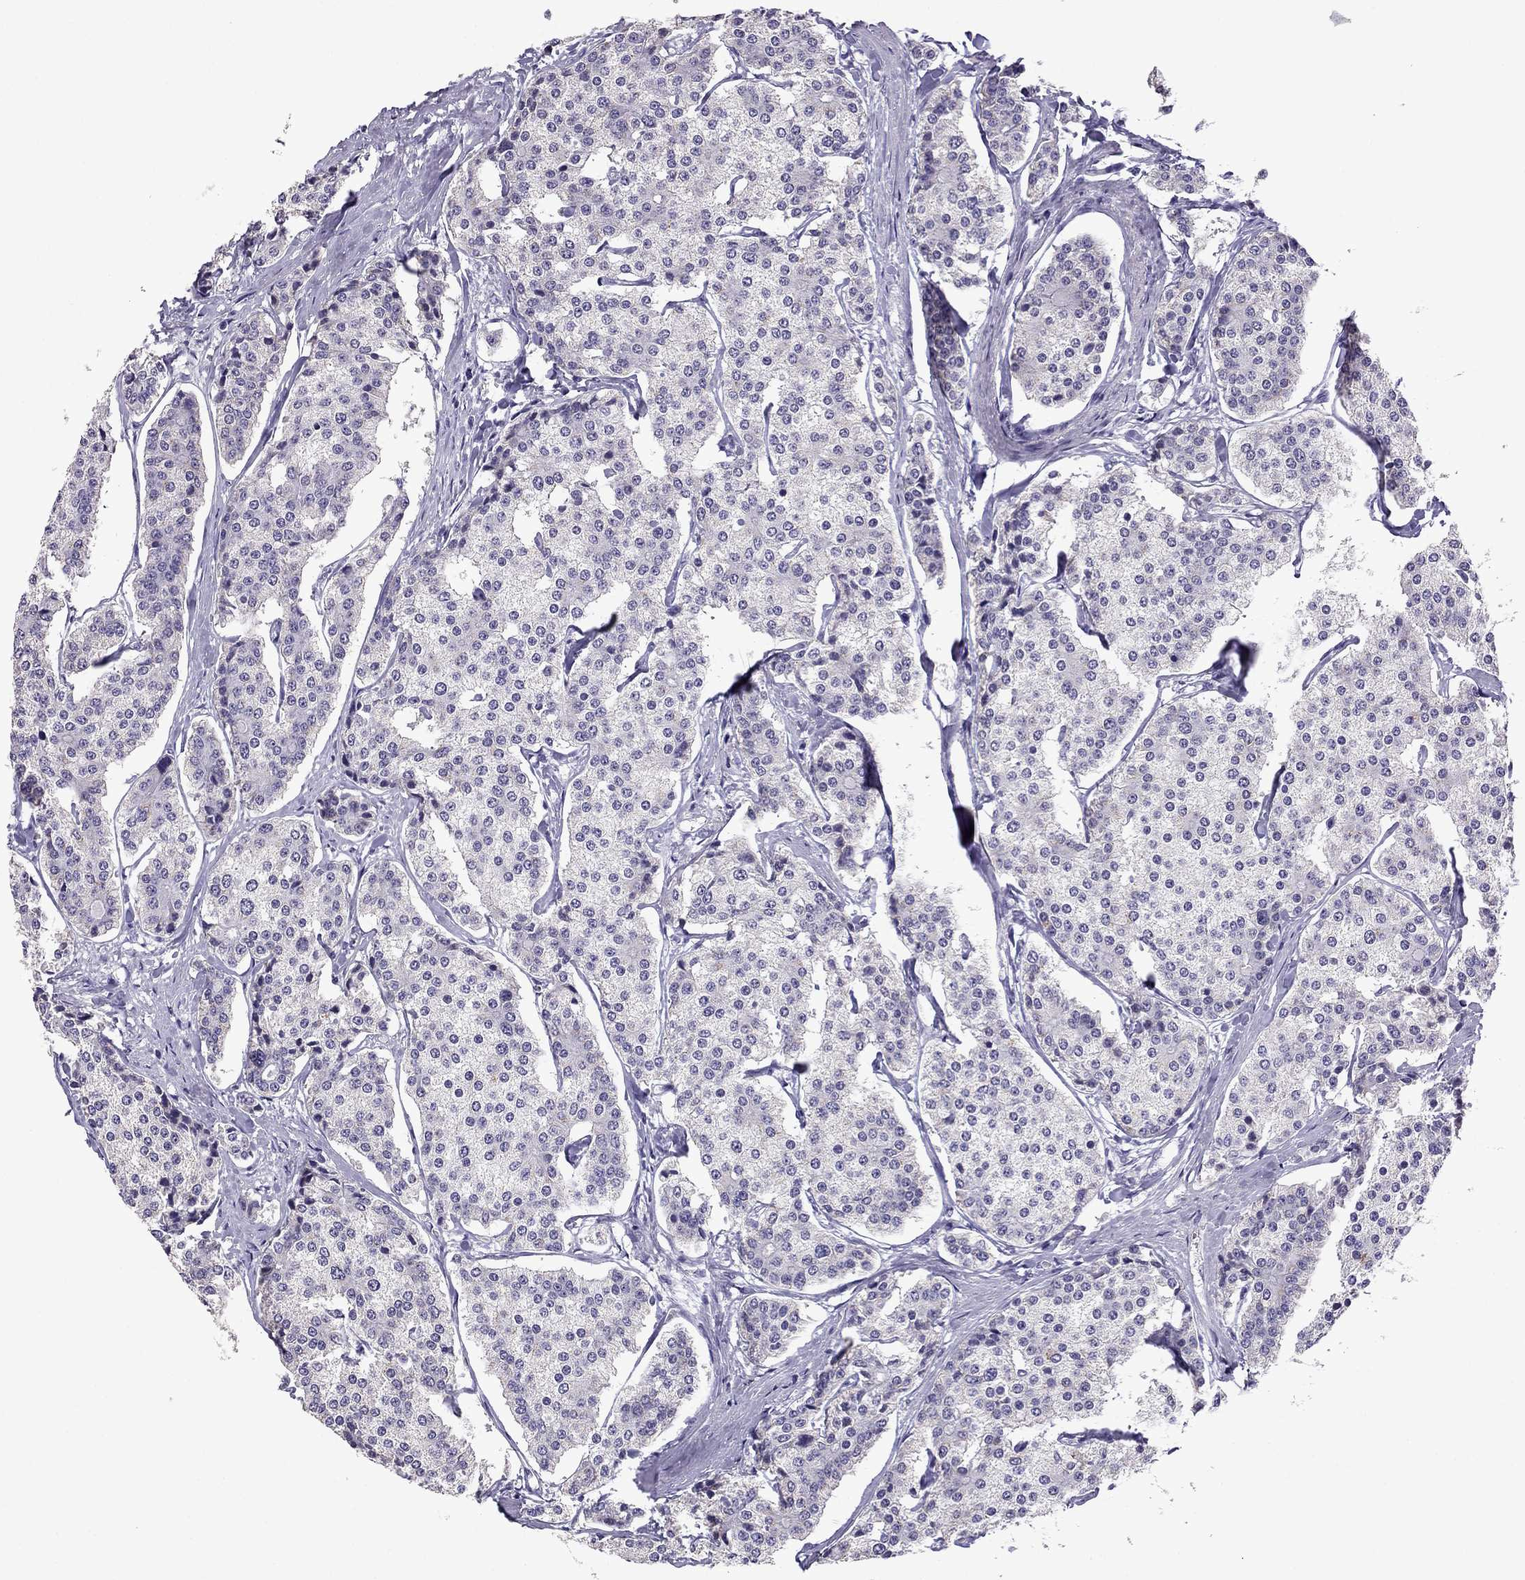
{"staining": {"intensity": "negative", "quantity": "none", "location": "none"}, "tissue": "carcinoid", "cell_type": "Tumor cells", "image_type": "cancer", "snomed": [{"axis": "morphology", "description": "Carcinoid, malignant, NOS"}, {"axis": "topography", "description": "Small intestine"}], "caption": "DAB immunohistochemical staining of human malignant carcinoid demonstrates no significant expression in tumor cells. (Stains: DAB (3,3'-diaminobenzidine) IHC with hematoxylin counter stain, Microscopy: brightfield microscopy at high magnification).", "gene": "TTN", "patient": {"sex": "female", "age": 65}}